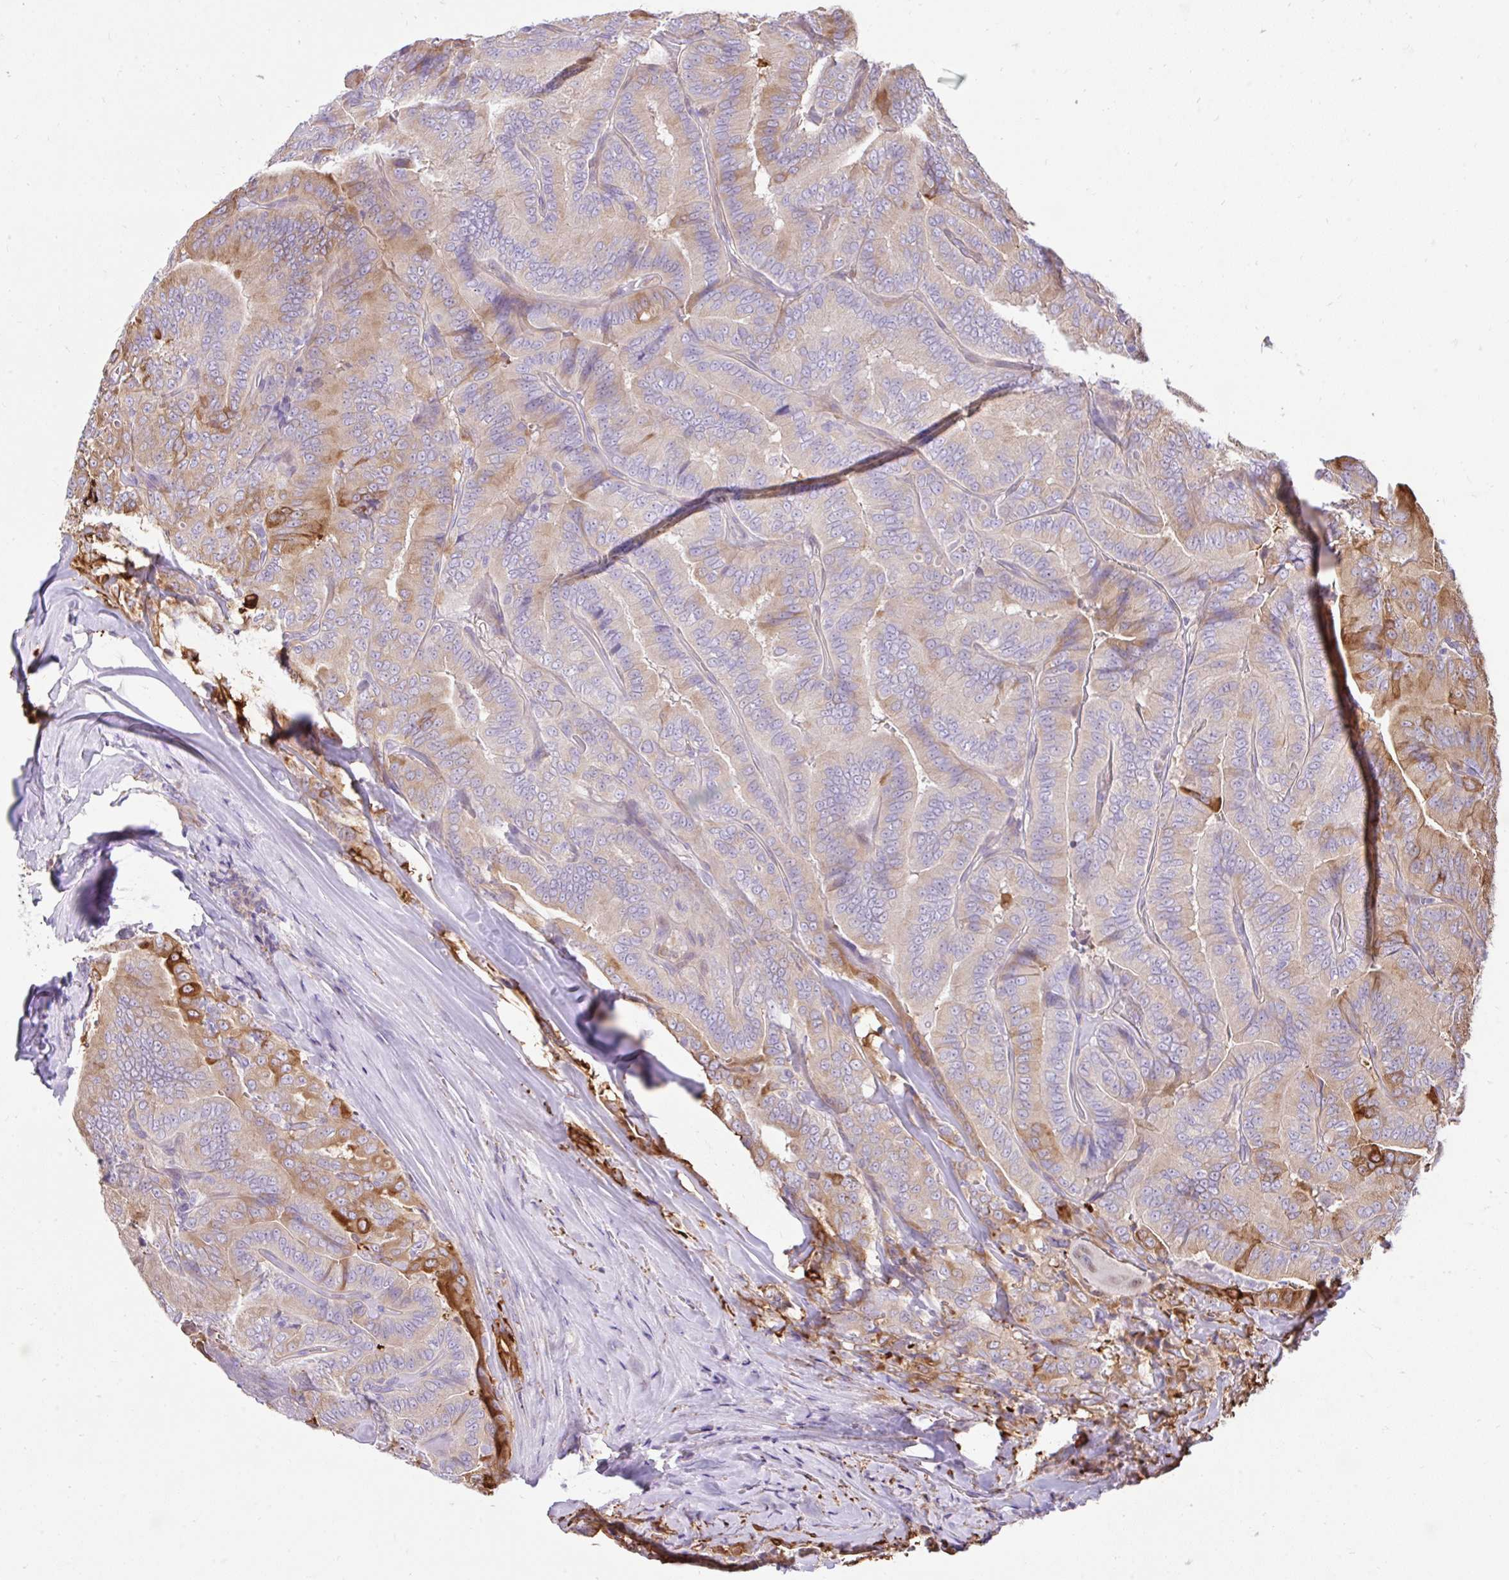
{"staining": {"intensity": "moderate", "quantity": "<25%", "location": "cytoplasmic/membranous"}, "tissue": "thyroid cancer", "cell_type": "Tumor cells", "image_type": "cancer", "snomed": [{"axis": "morphology", "description": "Papillary adenocarcinoma, NOS"}, {"axis": "topography", "description": "Thyroid gland"}], "caption": "This micrograph reveals immunohistochemistry (IHC) staining of thyroid papillary adenocarcinoma, with low moderate cytoplasmic/membranous staining in about <25% of tumor cells.", "gene": "EEF1A2", "patient": {"sex": "male", "age": 61}}